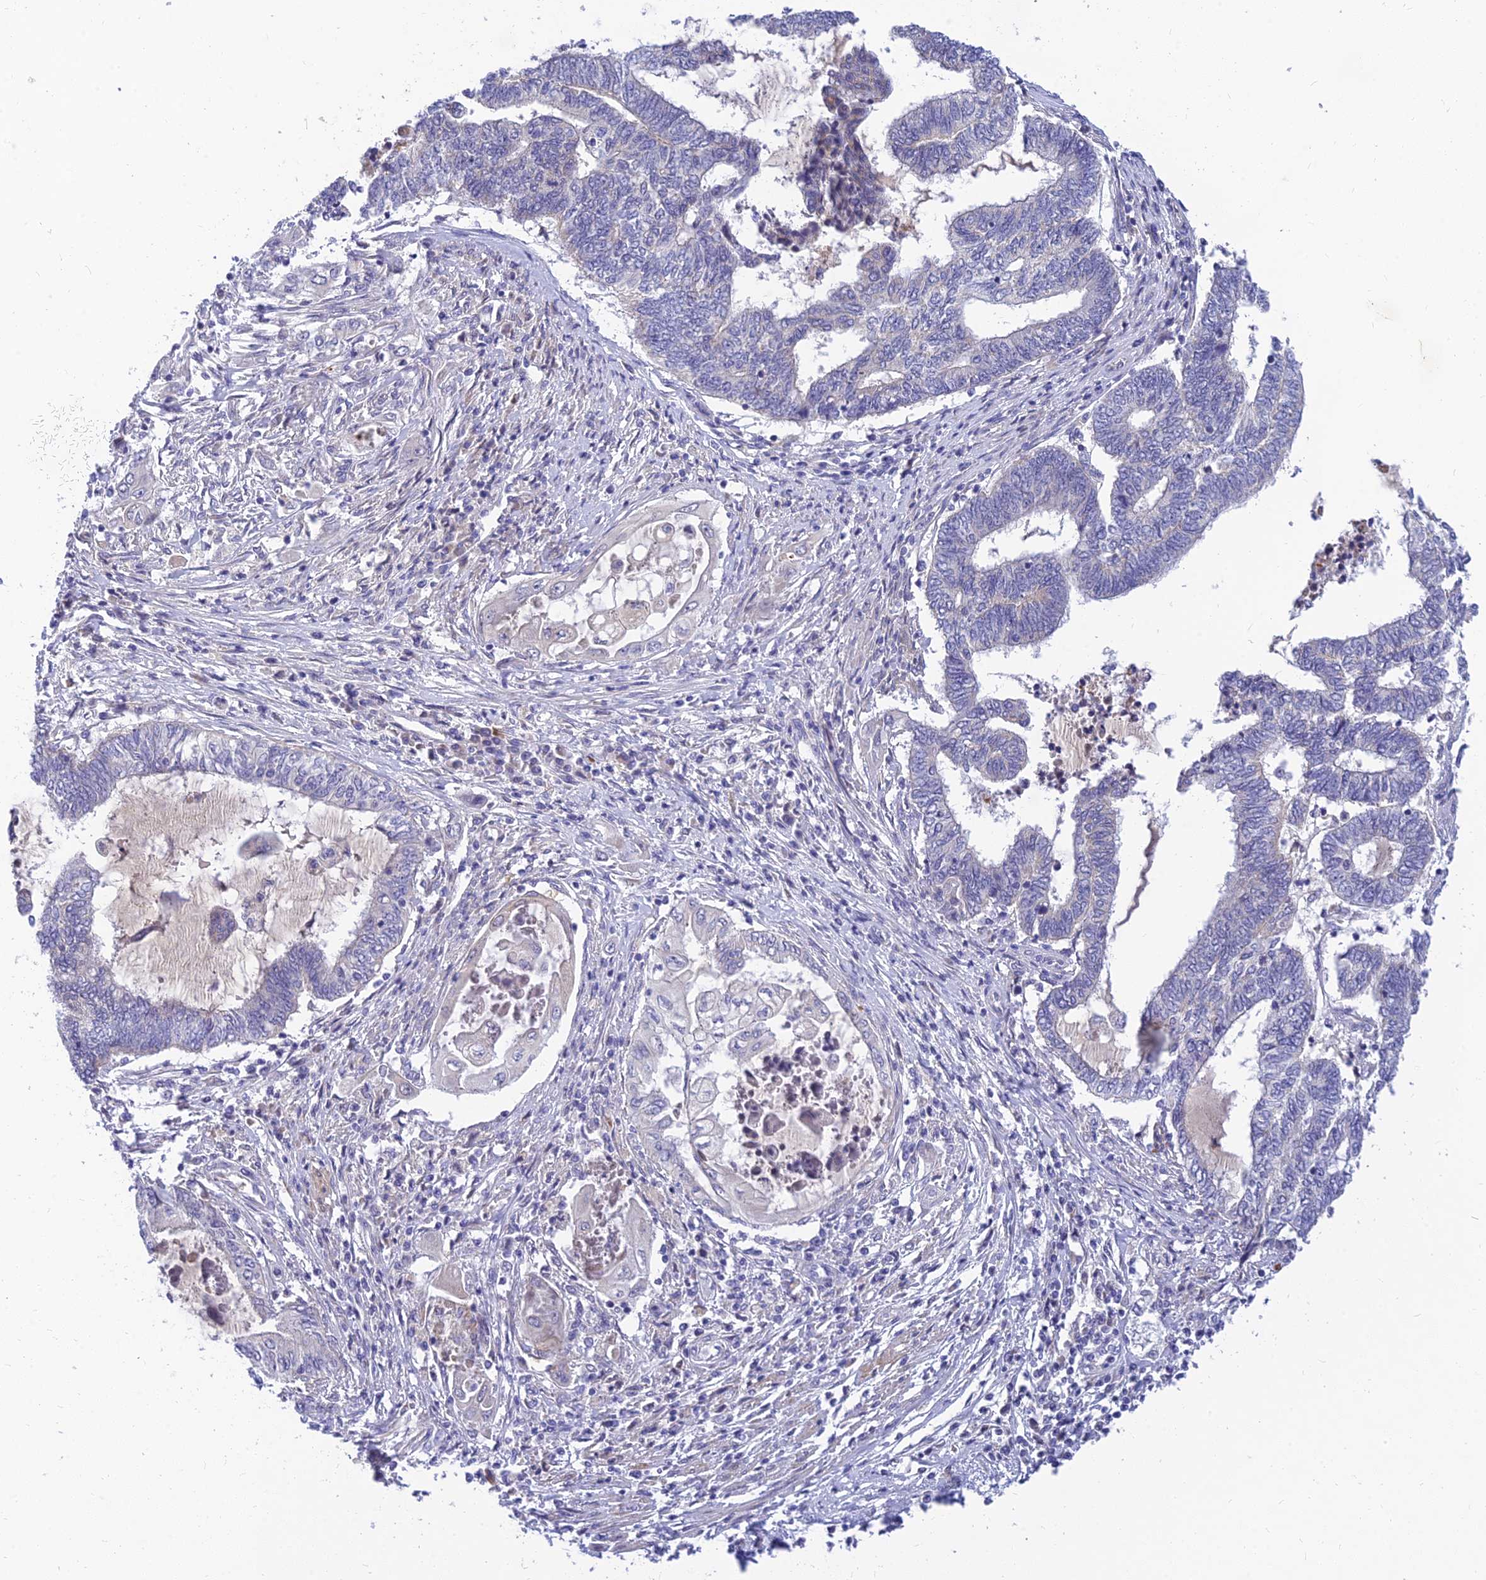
{"staining": {"intensity": "negative", "quantity": "none", "location": "none"}, "tissue": "endometrial cancer", "cell_type": "Tumor cells", "image_type": "cancer", "snomed": [{"axis": "morphology", "description": "Adenocarcinoma, NOS"}, {"axis": "topography", "description": "Uterus"}, {"axis": "topography", "description": "Endometrium"}], "caption": "A photomicrograph of endometrial cancer stained for a protein demonstrates no brown staining in tumor cells. (IHC, brightfield microscopy, high magnification).", "gene": "ANKS4B", "patient": {"sex": "female", "age": 70}}